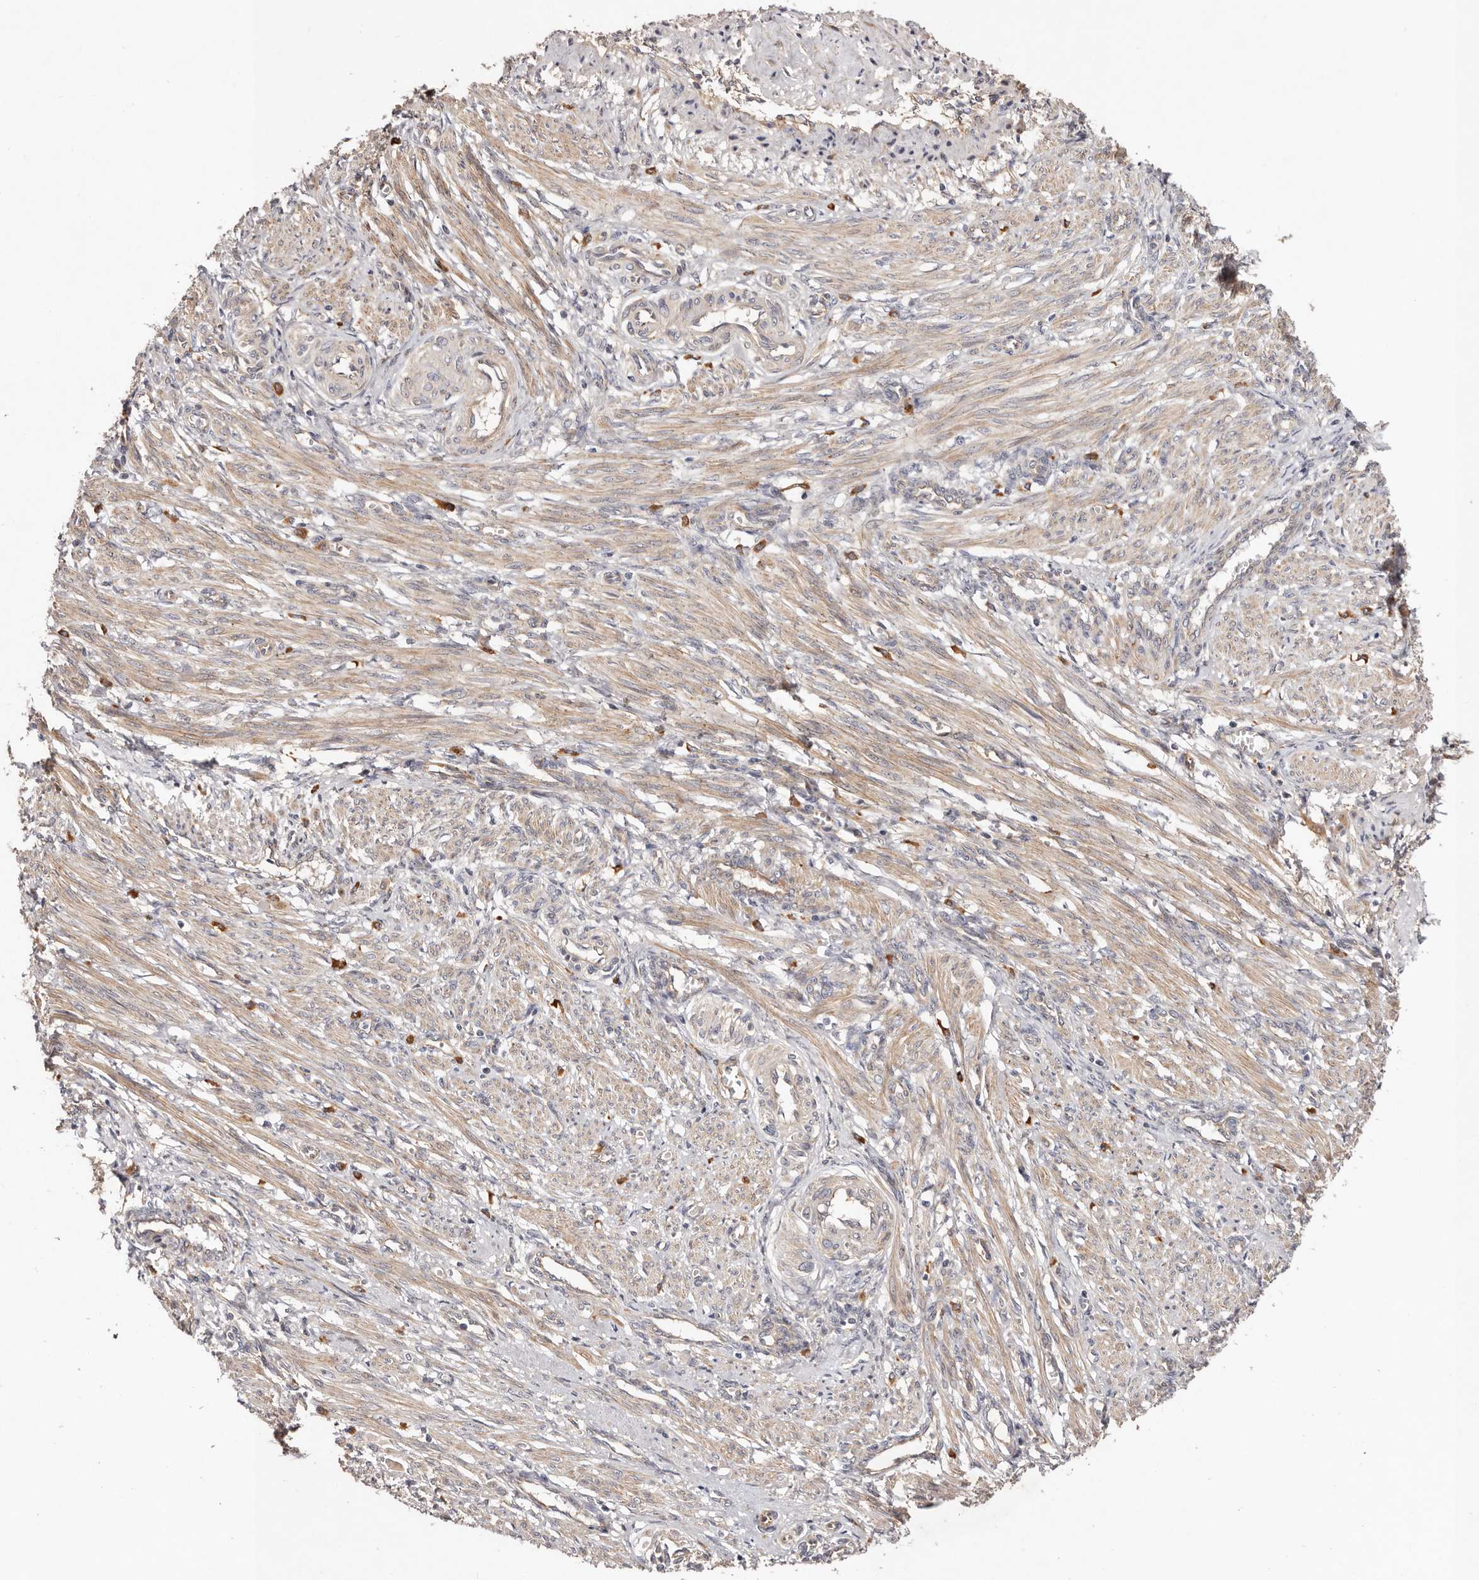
{"staining": {"intensity": "moderate", "quantity": ">75%", "location": "cytoplasmic/membranous"}, "tissue": "smooth muscle", "cell_type": "Smooth muscle cells", "image_type": "normal", "snomed": [{"axis": "morphology", "description": "Normal tissue, NOS"}, {"axis": "topography", "description": "Endometrium"}], "caption": "Human smooth muscle stained for a protein (brown) shows moderate cytoplasmic/membranous positive expression in approximately >75% of smooth muscle cells.", "gene": "MACF1", "patient": {"sex": "female", "age": 33}}